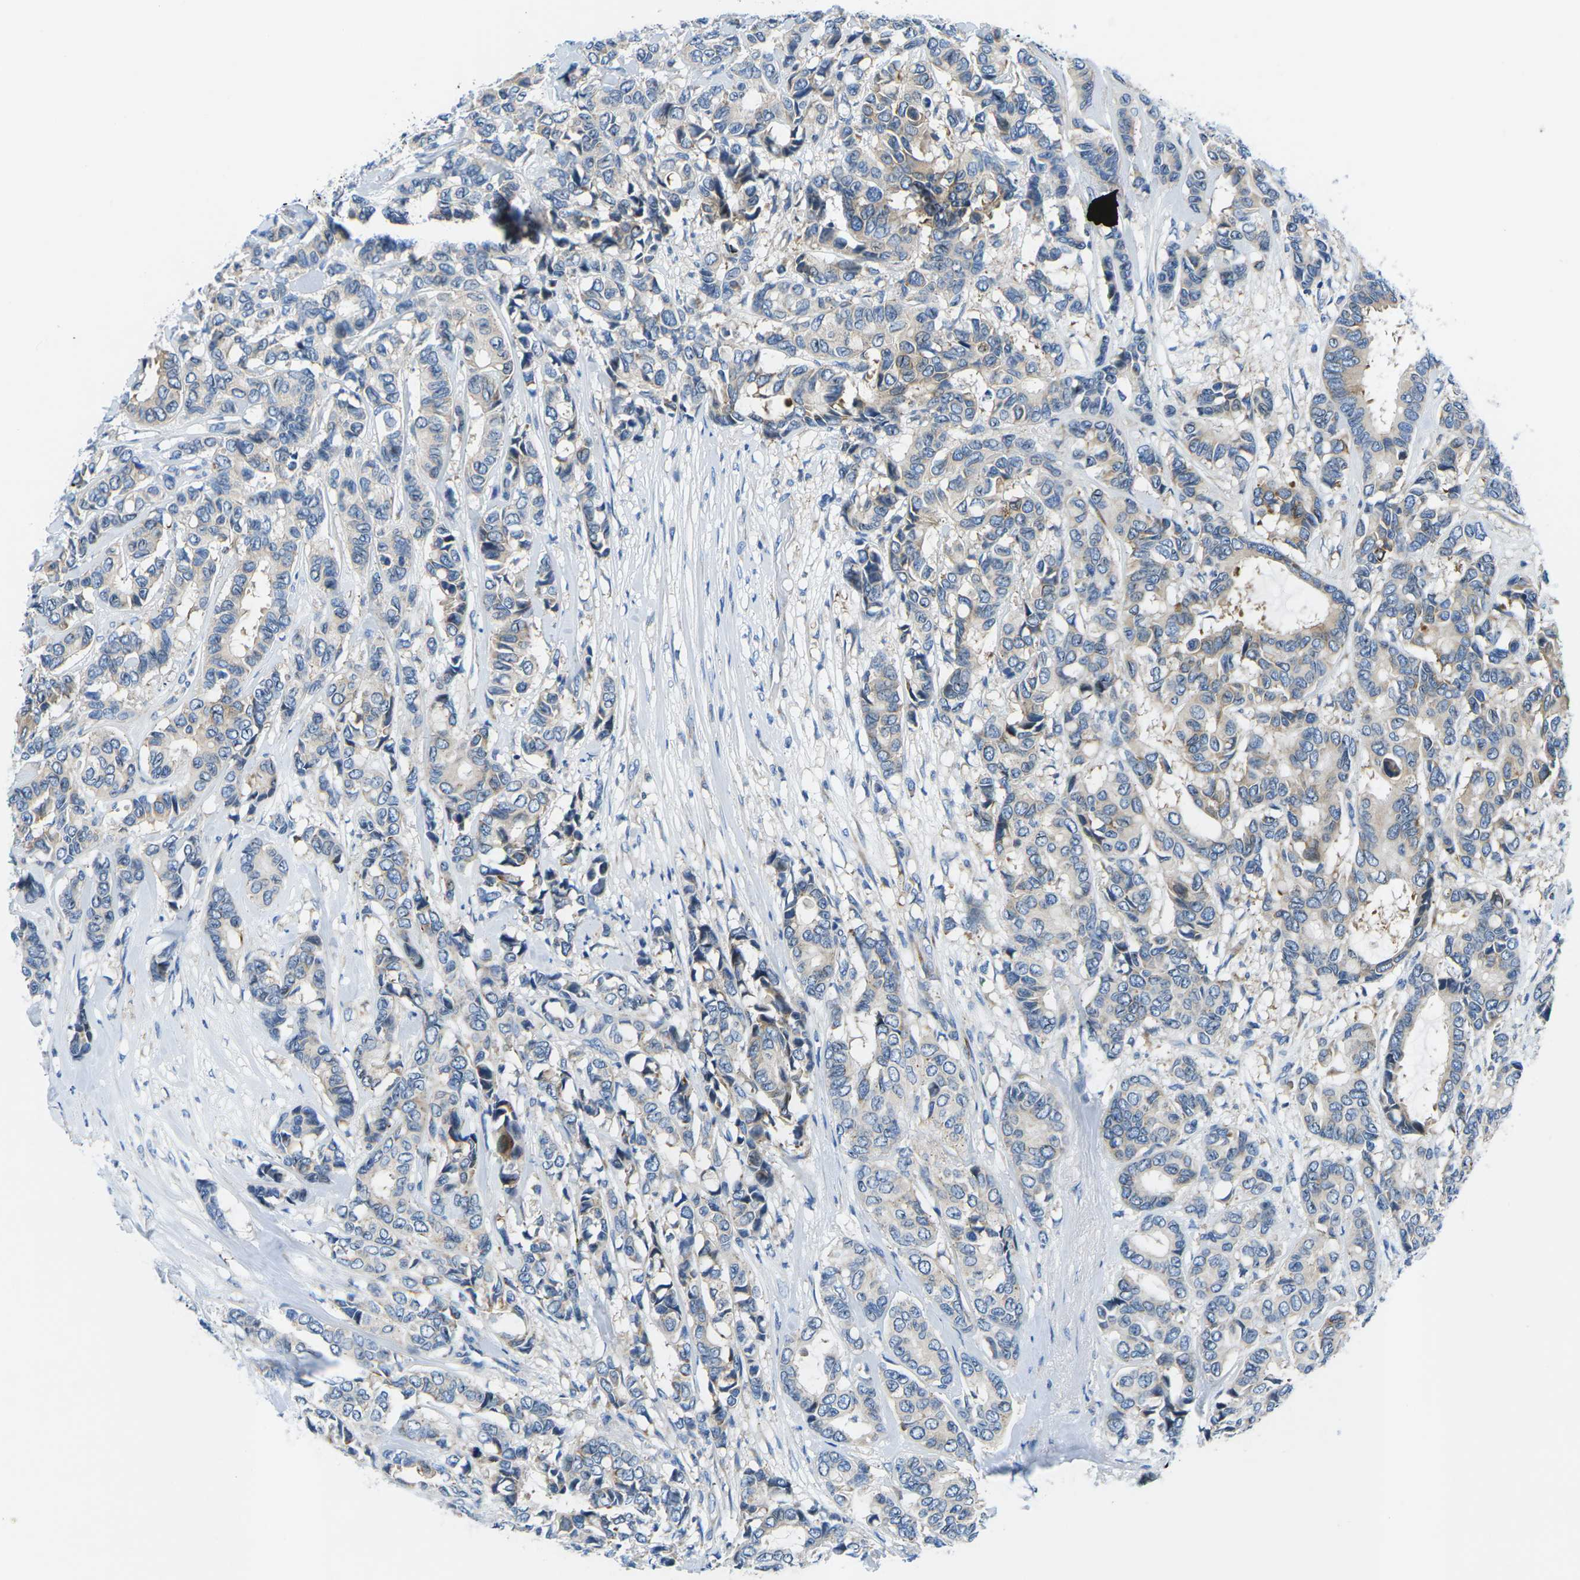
{"staining": {"intensity": "negative", "quantity": "none", "location": "none"}, "tissue": "breast cancer", "cell_type": "Tumor cells", "image_type": "cancer", "snomed": [{"axis": "morphology", "description": "Duct carcinoma"}, {"axis": "topography", "description": "Breast"}], "caption": "DAB immunohistochemical staining of breast cancer (invasive ductal carcinoma) reveals no significant expression in tumor cells.", "gene": "MC4R", "patient": {"sex": "female", "age": 87}}